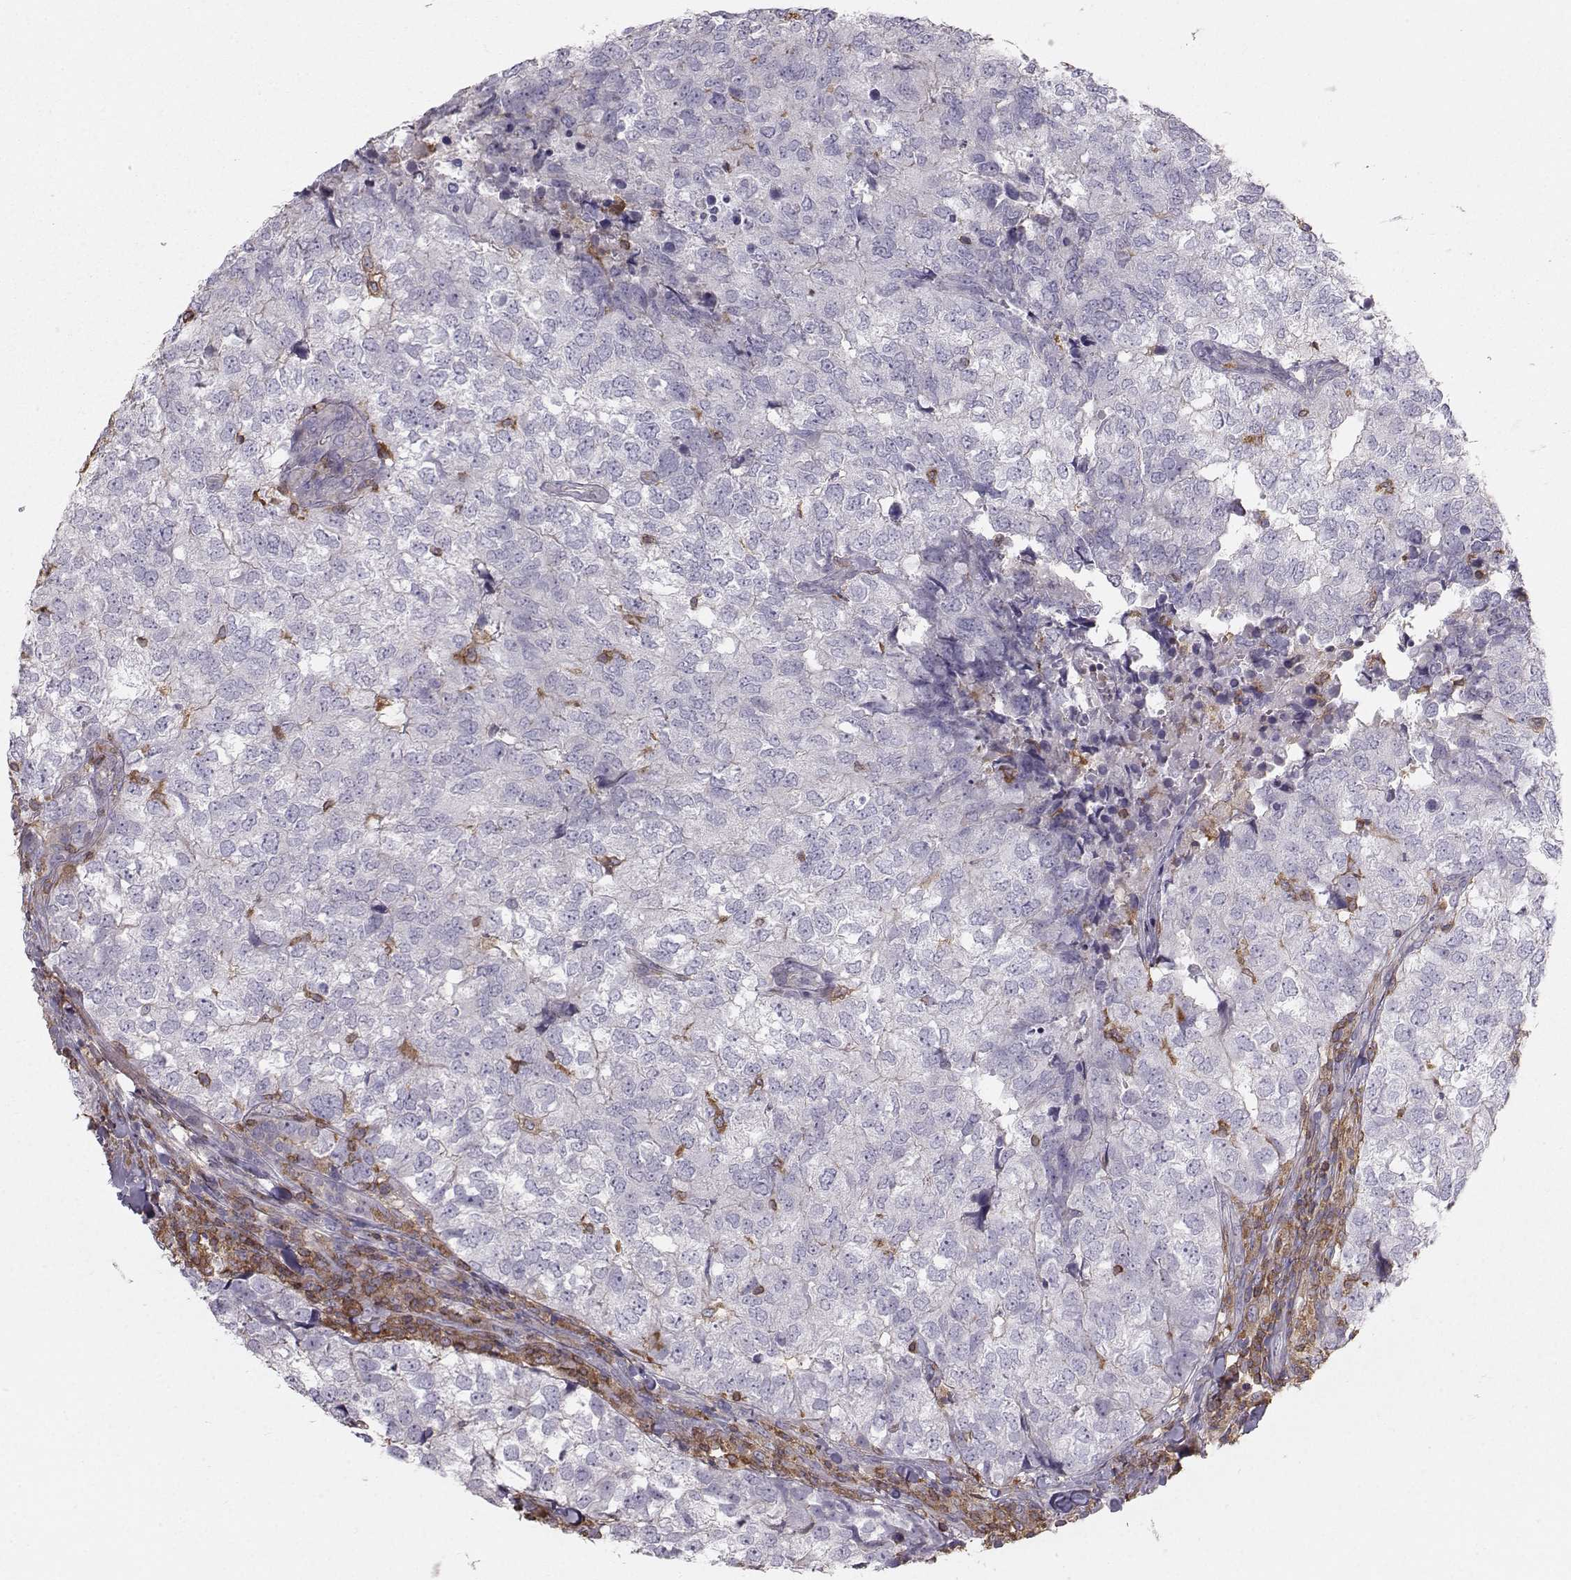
{"staining": {"intensity": "negative", "quantity": "none", "location": "none"}, "tissue": "breast cancer", "cell_type": "Tumor cells", "image_type": "cancer", "snomed": [{"axis": "morphology", "description": "Duct carcinoma"}, {"axis": "topography", "description": "Breast"}], "caption": "Immunohistochemistry of human infiltrating ductal carcinoma (breast) displays no positivity in tumor cells.", "gene": "ZBTB32", "patient": {"sex": "female", "age": 30}}